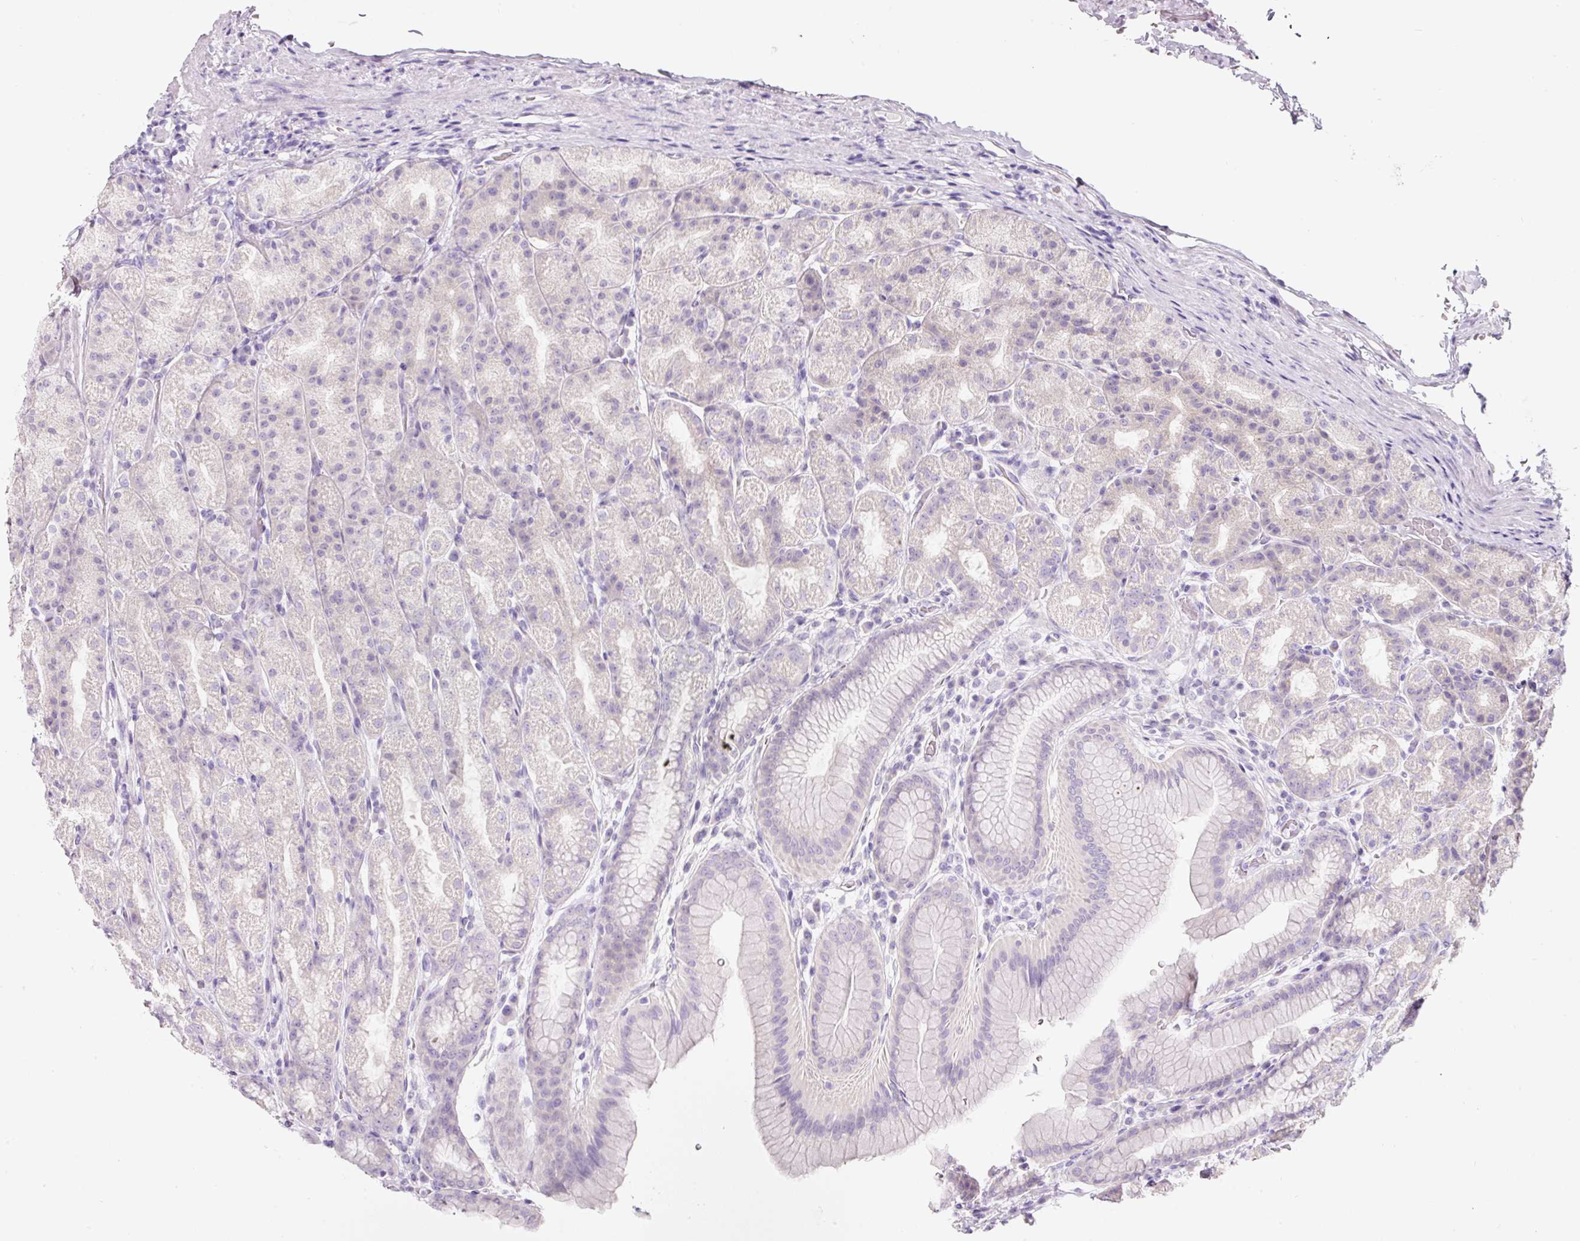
{"staining": {"intensity": "negative", "quantity": "none", "location": "none"}, "tissue": "stomach", "cell_type": "Glandular cells", "image_type": "normal", "snomed": [{"axis": "morphology", "description": "Normal tissue, NOS"}, {"axis": "topography", "description": "Stomach, upper"}, {"axis": "topography", "description": "Stomach"}], "caption": "This is a image of immunohistochemistry staining of normal stomach, which shows no staining in glandular cells.", "gene": "SLC2A2", "patient": {"sex": "male", "age": 68}}